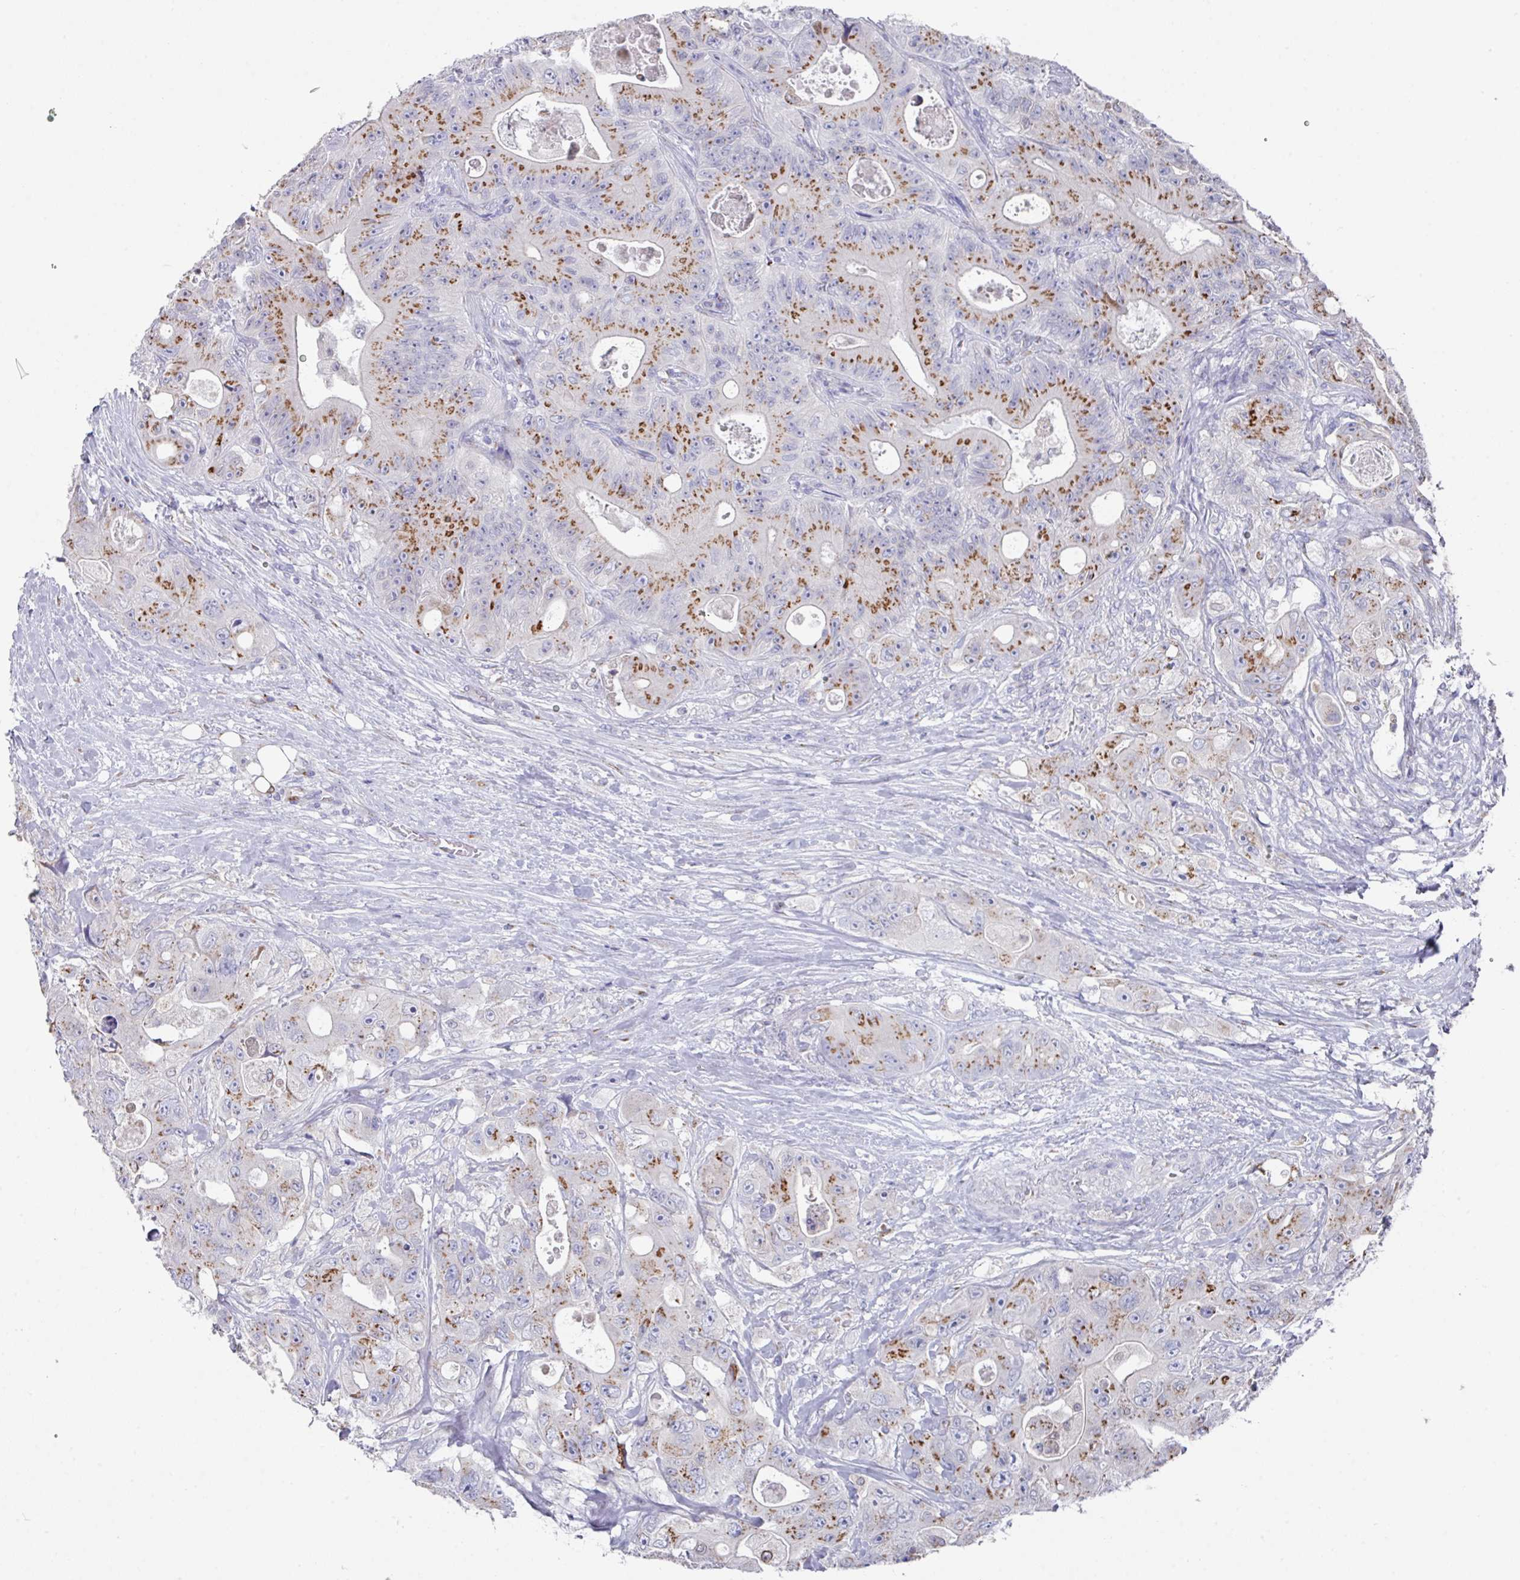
{"staining": {"intensity": "moderate", "quantity": ">75%", "location": "cytoplasmic/membranous"}, "tissue": "colorectal cancer", "cell_type": "Tumor cells", "image_type": "cancer", "snomed": [{"axis": "morphology", "description": "Adenocarcinoma, NOS"}, {"axis": "topography", "description": "Colon"}], "caption": "Protein staining displays moderate cytoplasmic/membranous positivity in approximately >75% of tumor cells in adenocarcinoma (colorectal). The staining was performed using DAB to visualize the protein expression in brown, while the nuclei were stained in blue with hematoxylin (Magnification: 20x).", "gene": "VKORC1L1", "patient": {"sex": "female", "age": 46}}